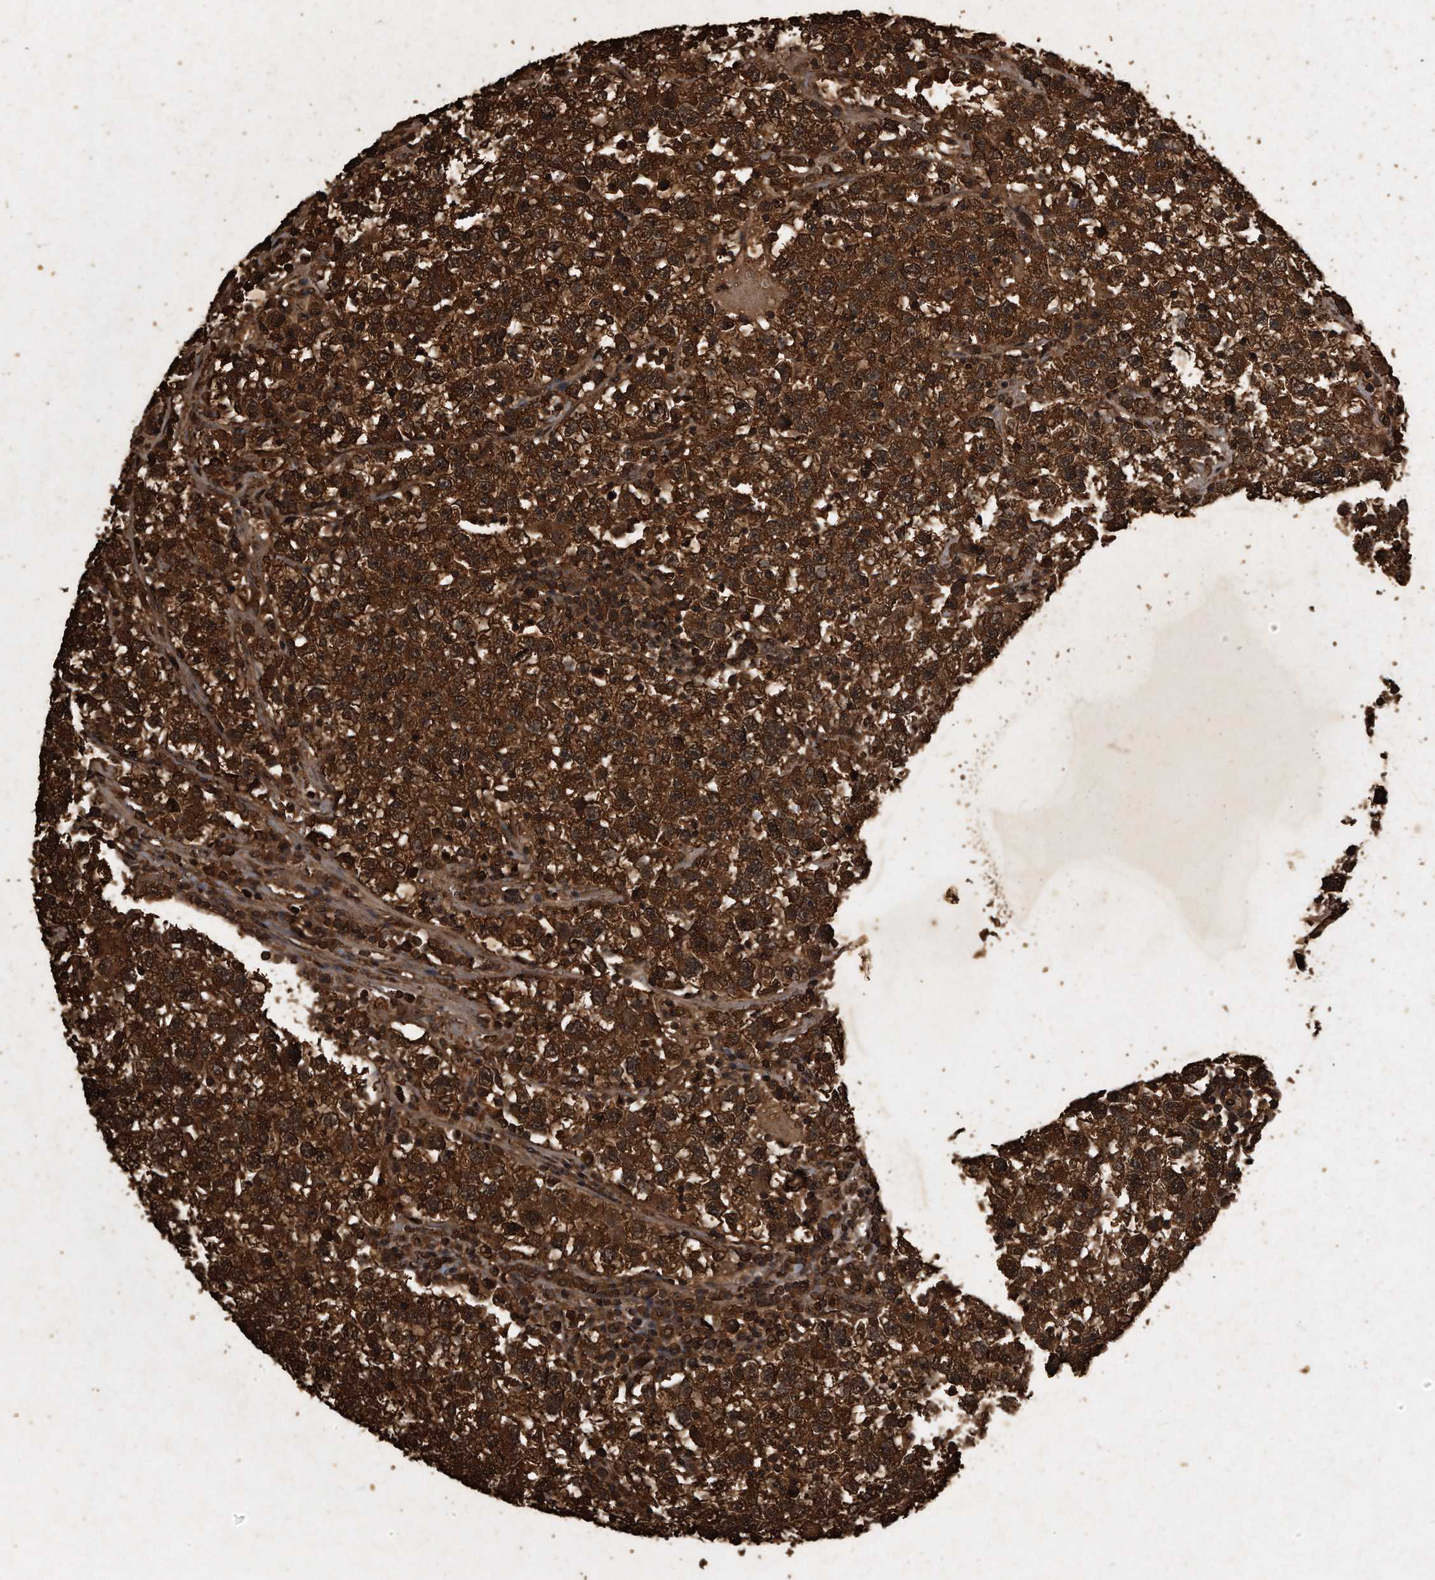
{"staining": {"intensity": "strong", "quantity": ">75%", "location": "cytoplasmic/membranous"}, "tissue": "testis cancer", "cell_type": "Tumor cells", "image_type": "cancer", "snomed": [{"axis": "morphology", "description": "Seminoma, NOS"}, {"axis": "topography", "description": "Testis"}], "caption": "This histopathology image exhibits testis seminoma stained with immunohistochemistry (IHC) to label a protein in brown. The cytoplasmic/membranous of tumor cells show strong positivity for the protein. Nuclei are counter-stained blue.", "gene": "CFLAR", "patient": {"sex": "male", "age": 22}}